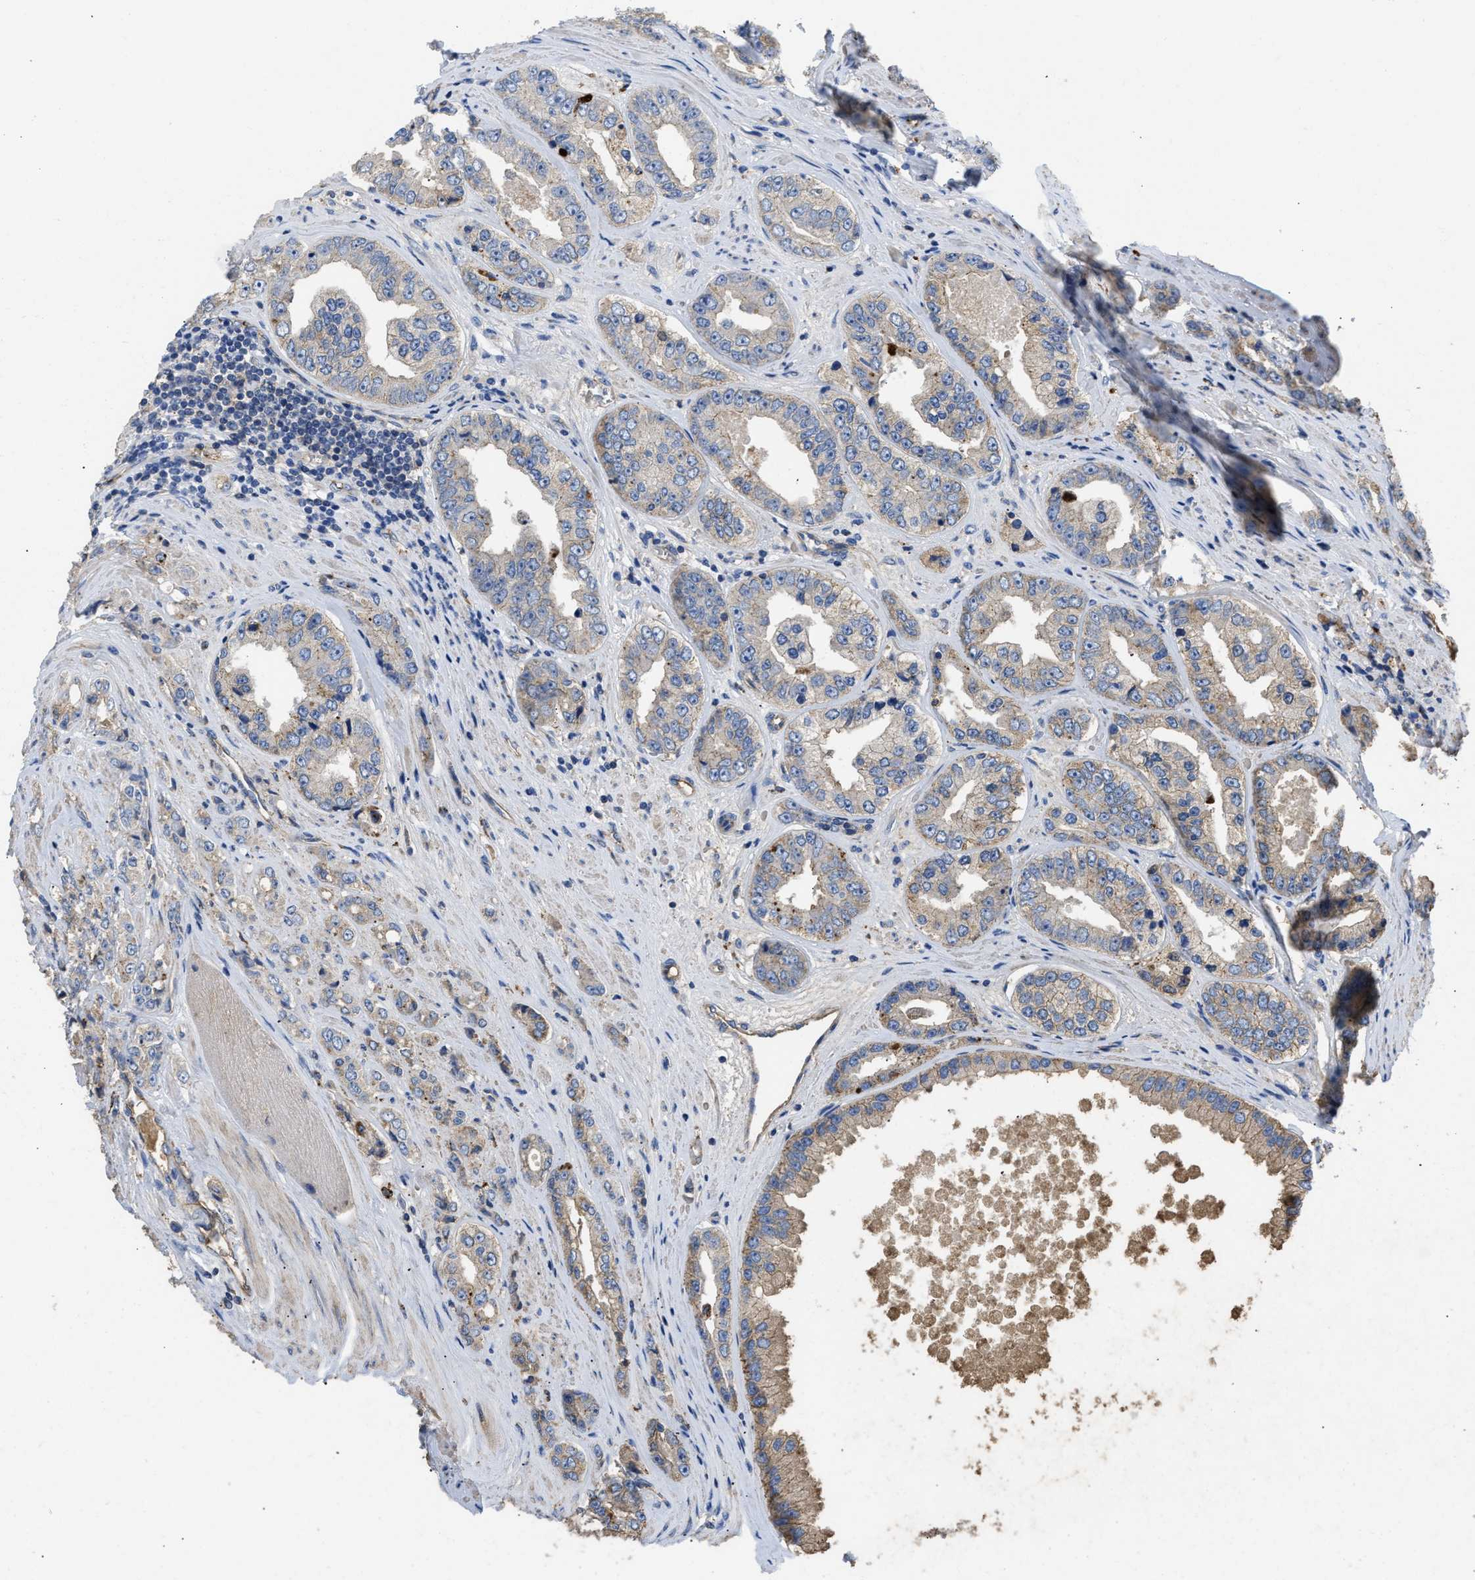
{"staining": {"intensity": "weak", "quantity": "<25%", "location": "cytoplasmic/membranous"}, "tissue": "prostate cancer", "cell_type": "Tumor cells", "image_type": "cancer", "snomed": [{"axis": "morphology", "description": "Adenocarcinoma, High grade"}, {"axis": "topography", "description": "Prostate"}], "caption": "High magnification brightfield microscopy of adenocarcinoma (high-grade) (prostate) stained with DAB (3,3'-diaminobenzidine) (brown) and counterstained with hematoxylin (blue): tumor cells show no significant staining. (DAB immunohistochemistry (IHC) visualized using brightfield microscopy, high magnification).", "gene": "USP4", "patient": {"sex": "male", "age": 61}}